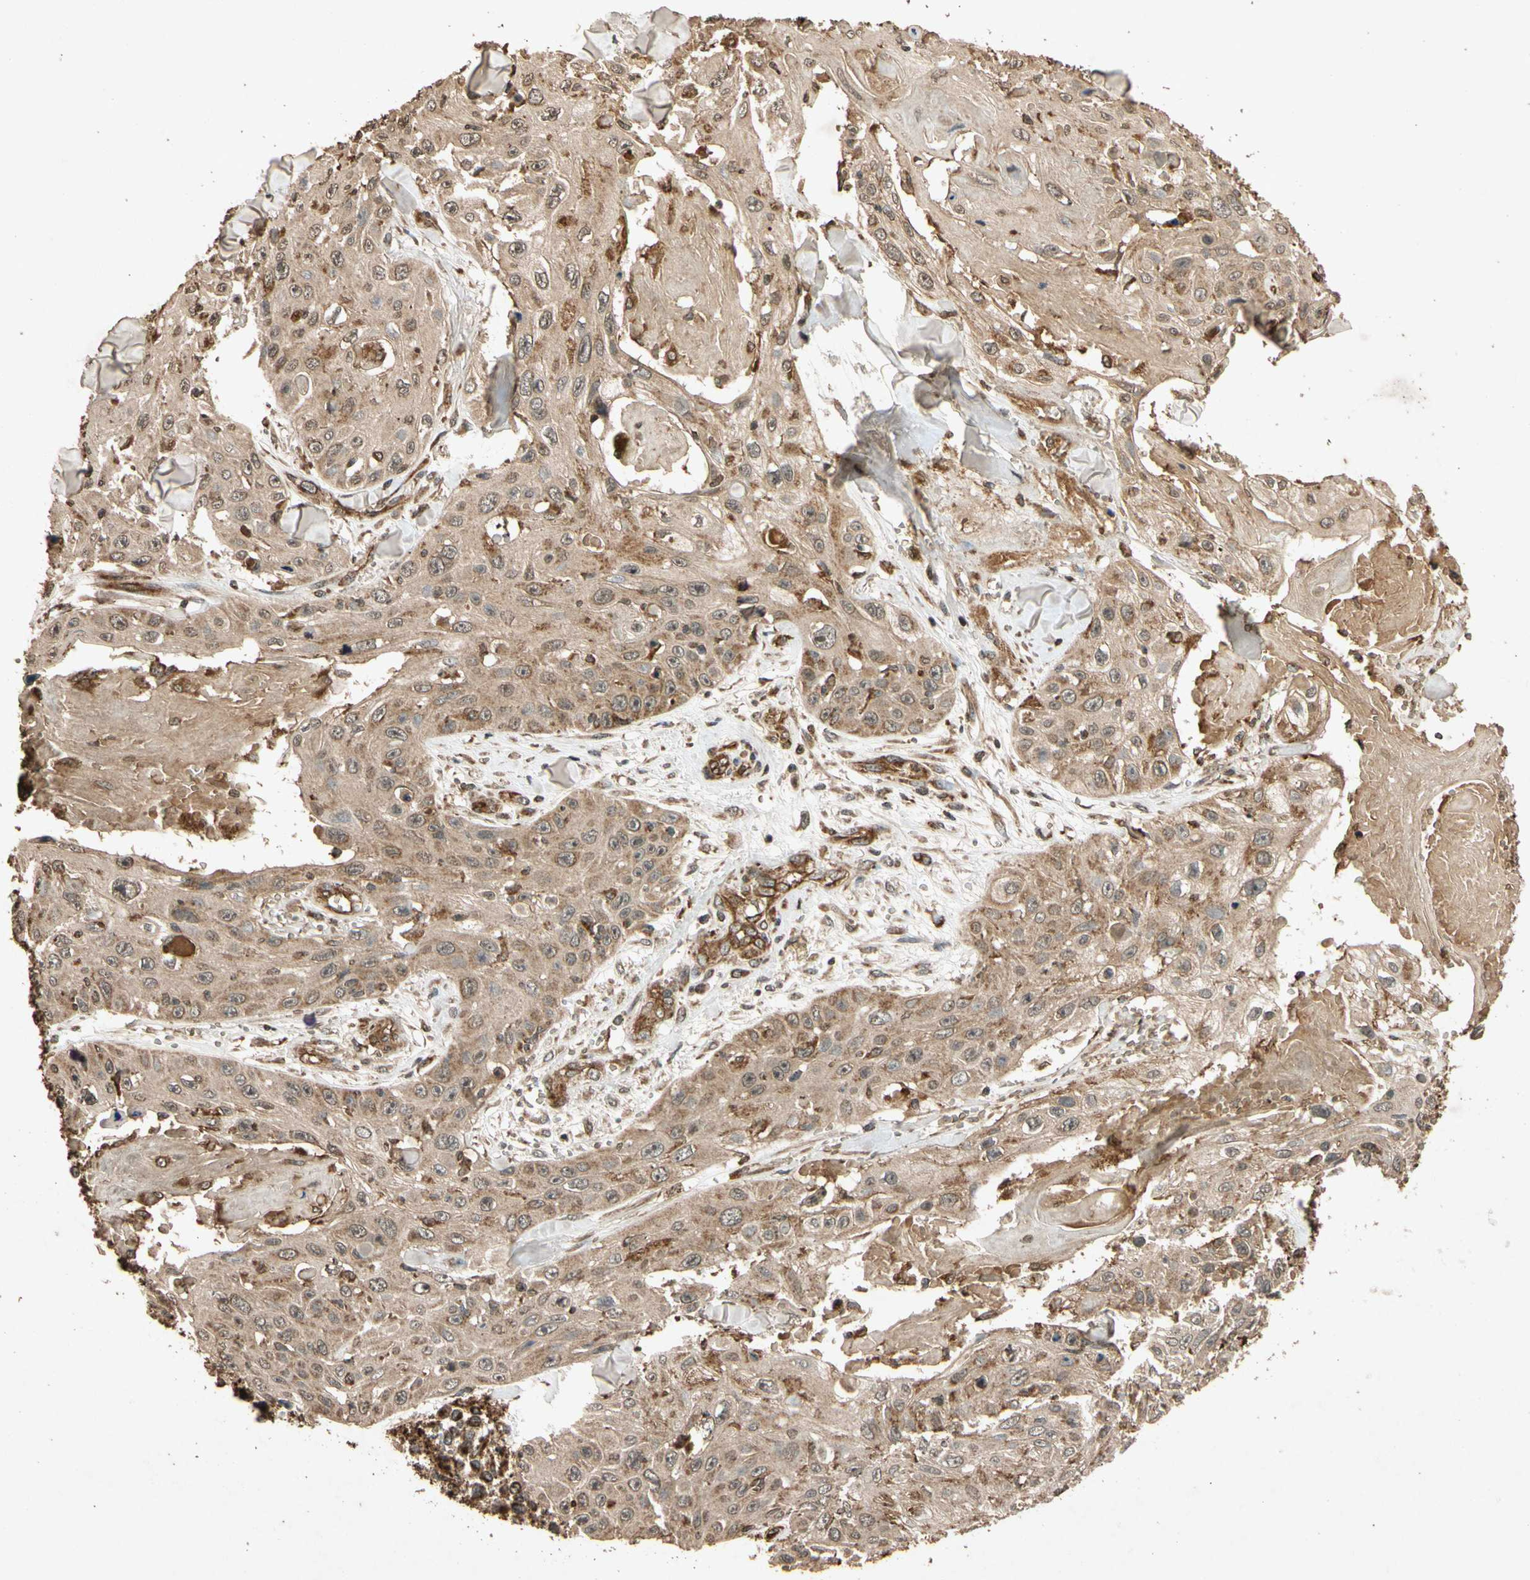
{"staining": {"intensity": "moderate", "quantity": ">75%", "location": "cytoplasmic/membranous"}, "tissue": "skin cancer", "cell_type": "Tumor cells", "image_type": "cancer", "snomed": [{"axis": "morphology", "description": "Squamous cell carcinoma, NOS"}, {"axis": "topography", "description": "Skin"}], "caption": "Skin cancer (squamous cell carcinoma) tissue shows moderate cytoplasmic/membranous staining in approximately >75% of tumor cells, visualized by immunohistochemistry. (DAB (3,3'-diaminobenzidine) IHC, brown staining for protein, blue staining for nuclei).", "gene": "TXN2", "patient": {"sex": "male", "age": 86}}